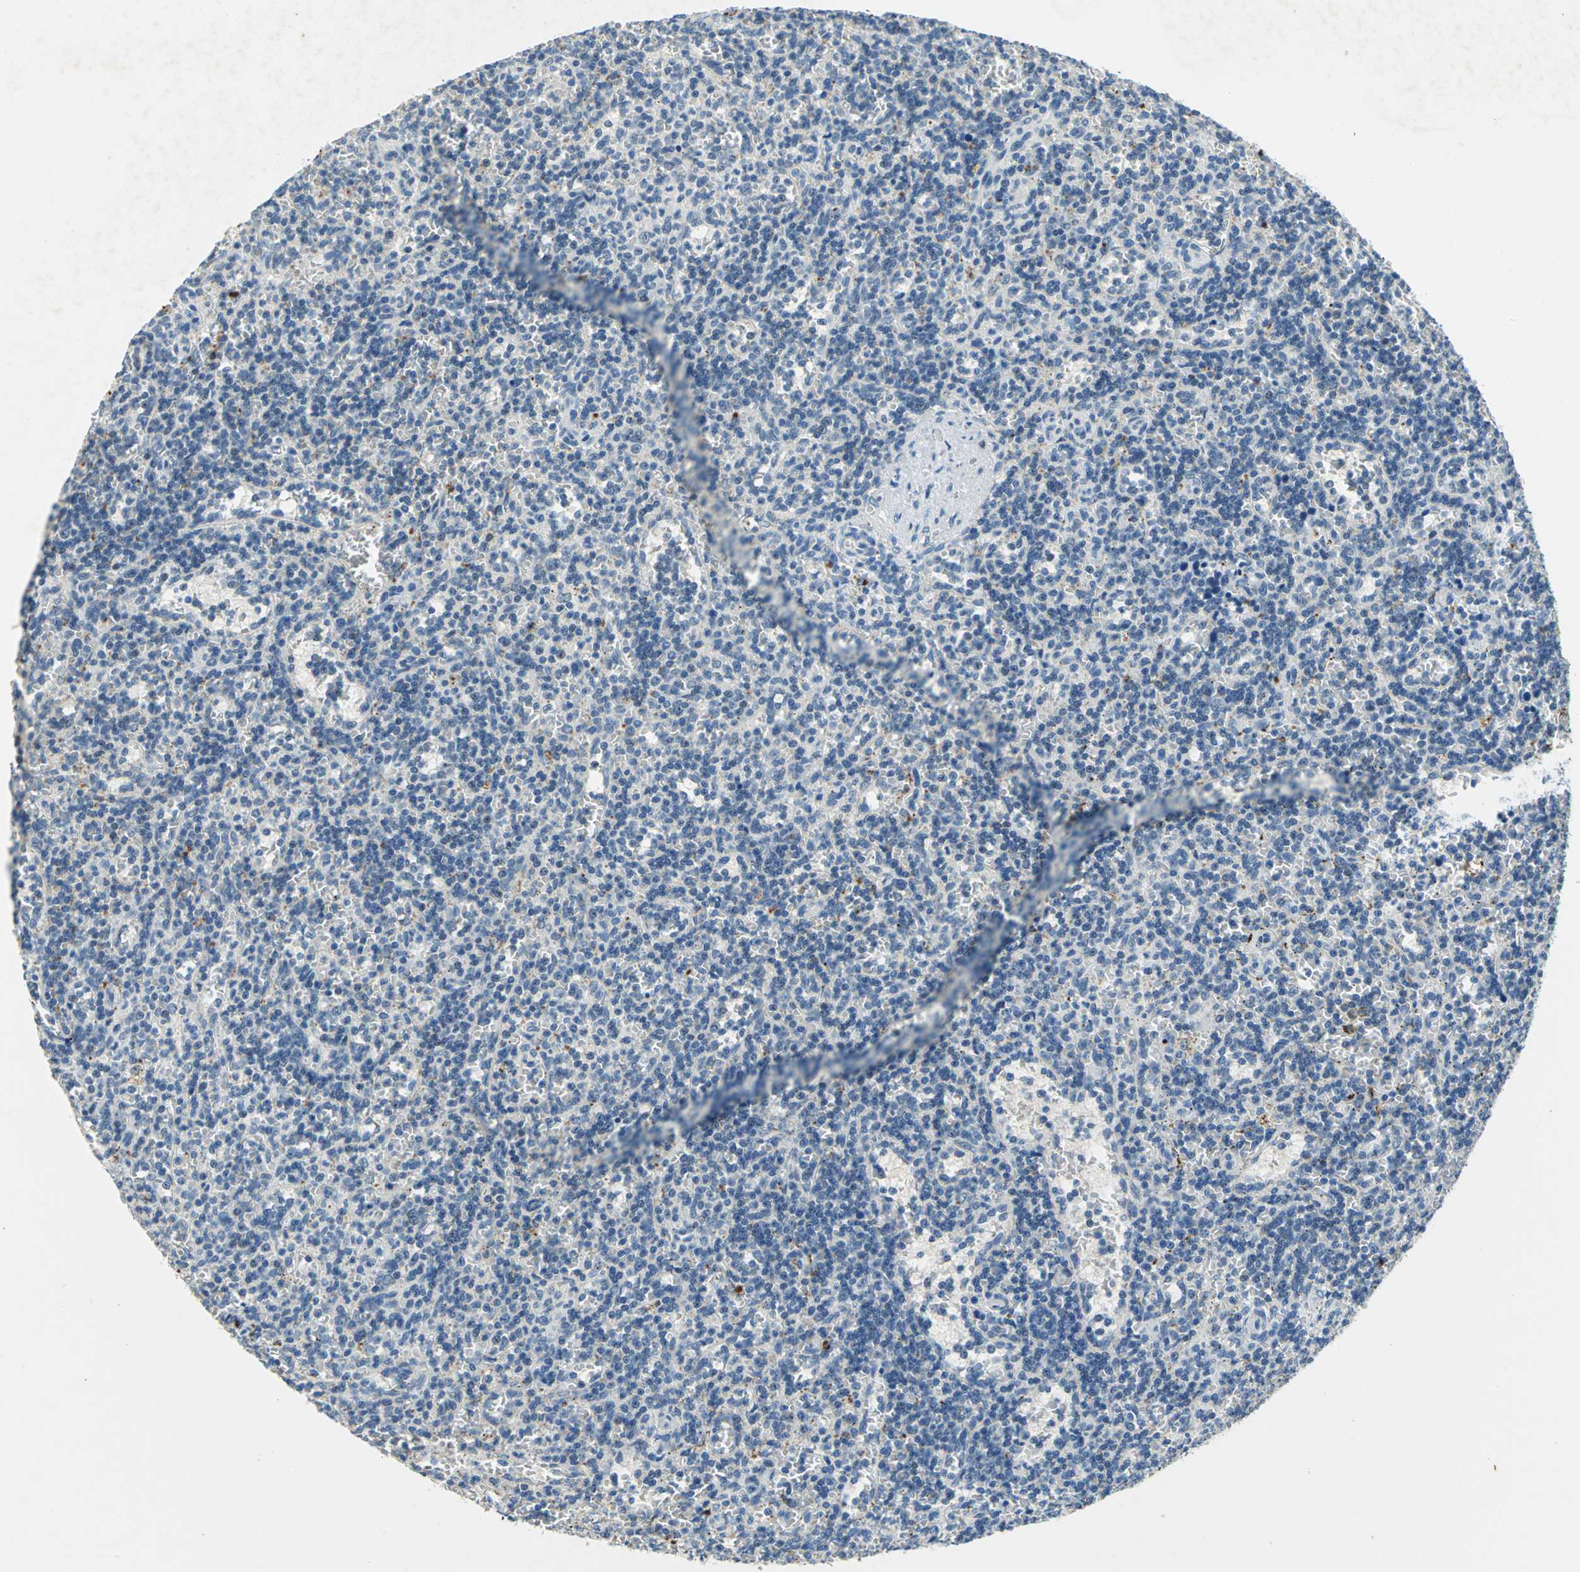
{"staining": {"intensity": "negative", "quantity": "none", "location": "none"}, "tissue": "lymphoma", "cell_type": "Tumor cells", "image_type": "cancer", "snomed": [{"axis": "morphology", "description": "Malignant lymphoma, non-Hodgkin's type, Low grade"}, {"axis": "topography", "description": "Spleen"}], "caption": "The immunohistochemistry histopathology image has no significant staining in tumor cells of malignant lymphoma, non-Hodgkin's type (low-grade) tissue.", "gene": "RAD17", "patient": {"sex": "male", "age": 73}}